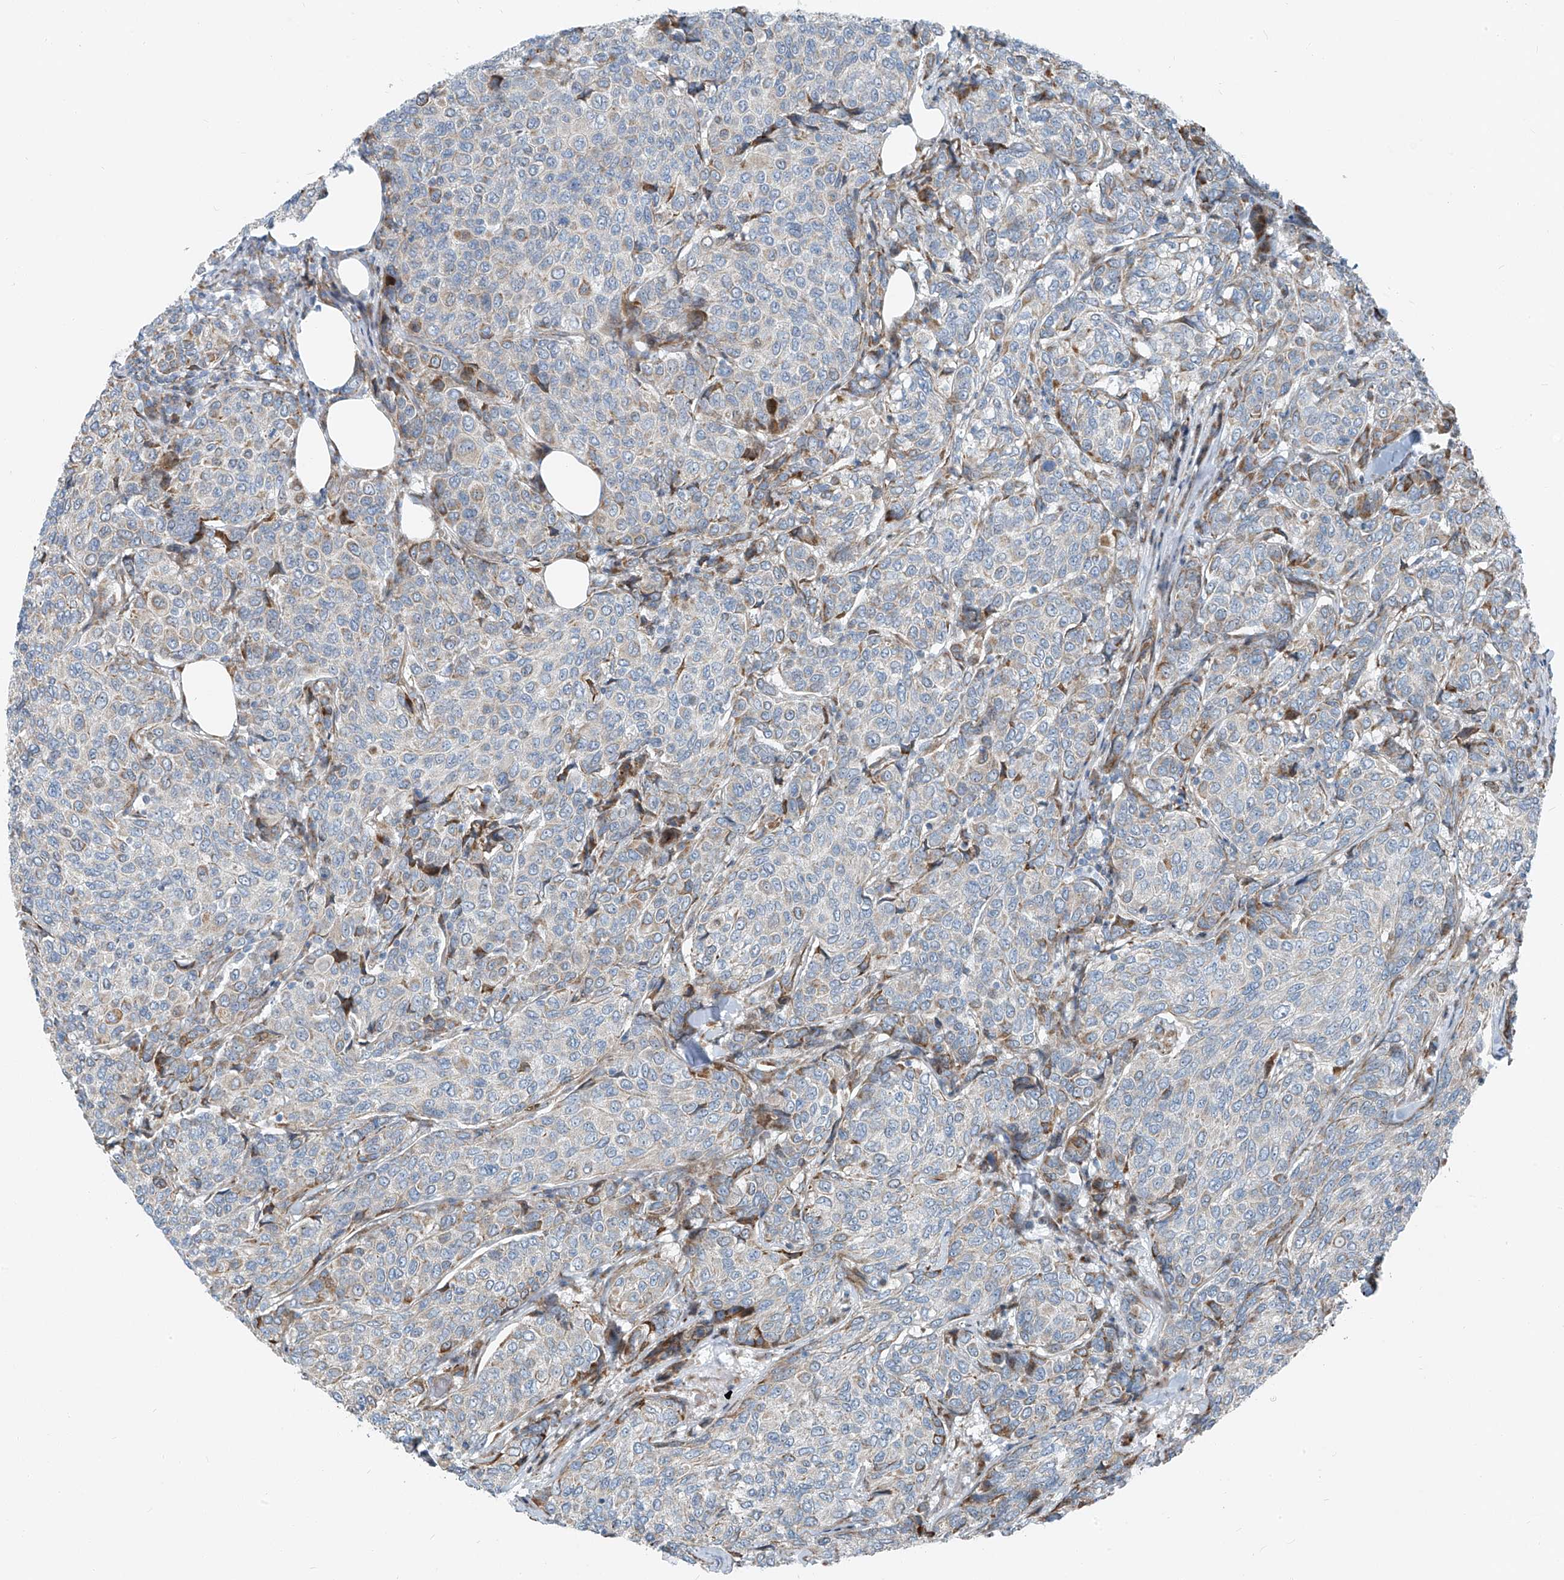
{"staining": {"intensity": "moderate", "quantity": "<25%", "location": "cytoplasmic/membranous"}, "tissue": "breast cancer", "cell_type": "Tumor cells", "image_type": "cancer", "snomed": [{"axis": "morphology", "description": "Duct carcinoma"}, {"axis": "topography", "description": "Breast"}], "caption": "A brown stain shows moderate cytoplasmic/membranous expression of a protein in breast cancer tumor cells. The staining was performed using DAB (3,3'-diaminobenzidine) to visualize the protein expression in brown, while the nuclei were stained in blue with hematoxylin (Magnification: 20x).", "gene": "HIC2", "patient": {"sex": "female", "age": 55}}